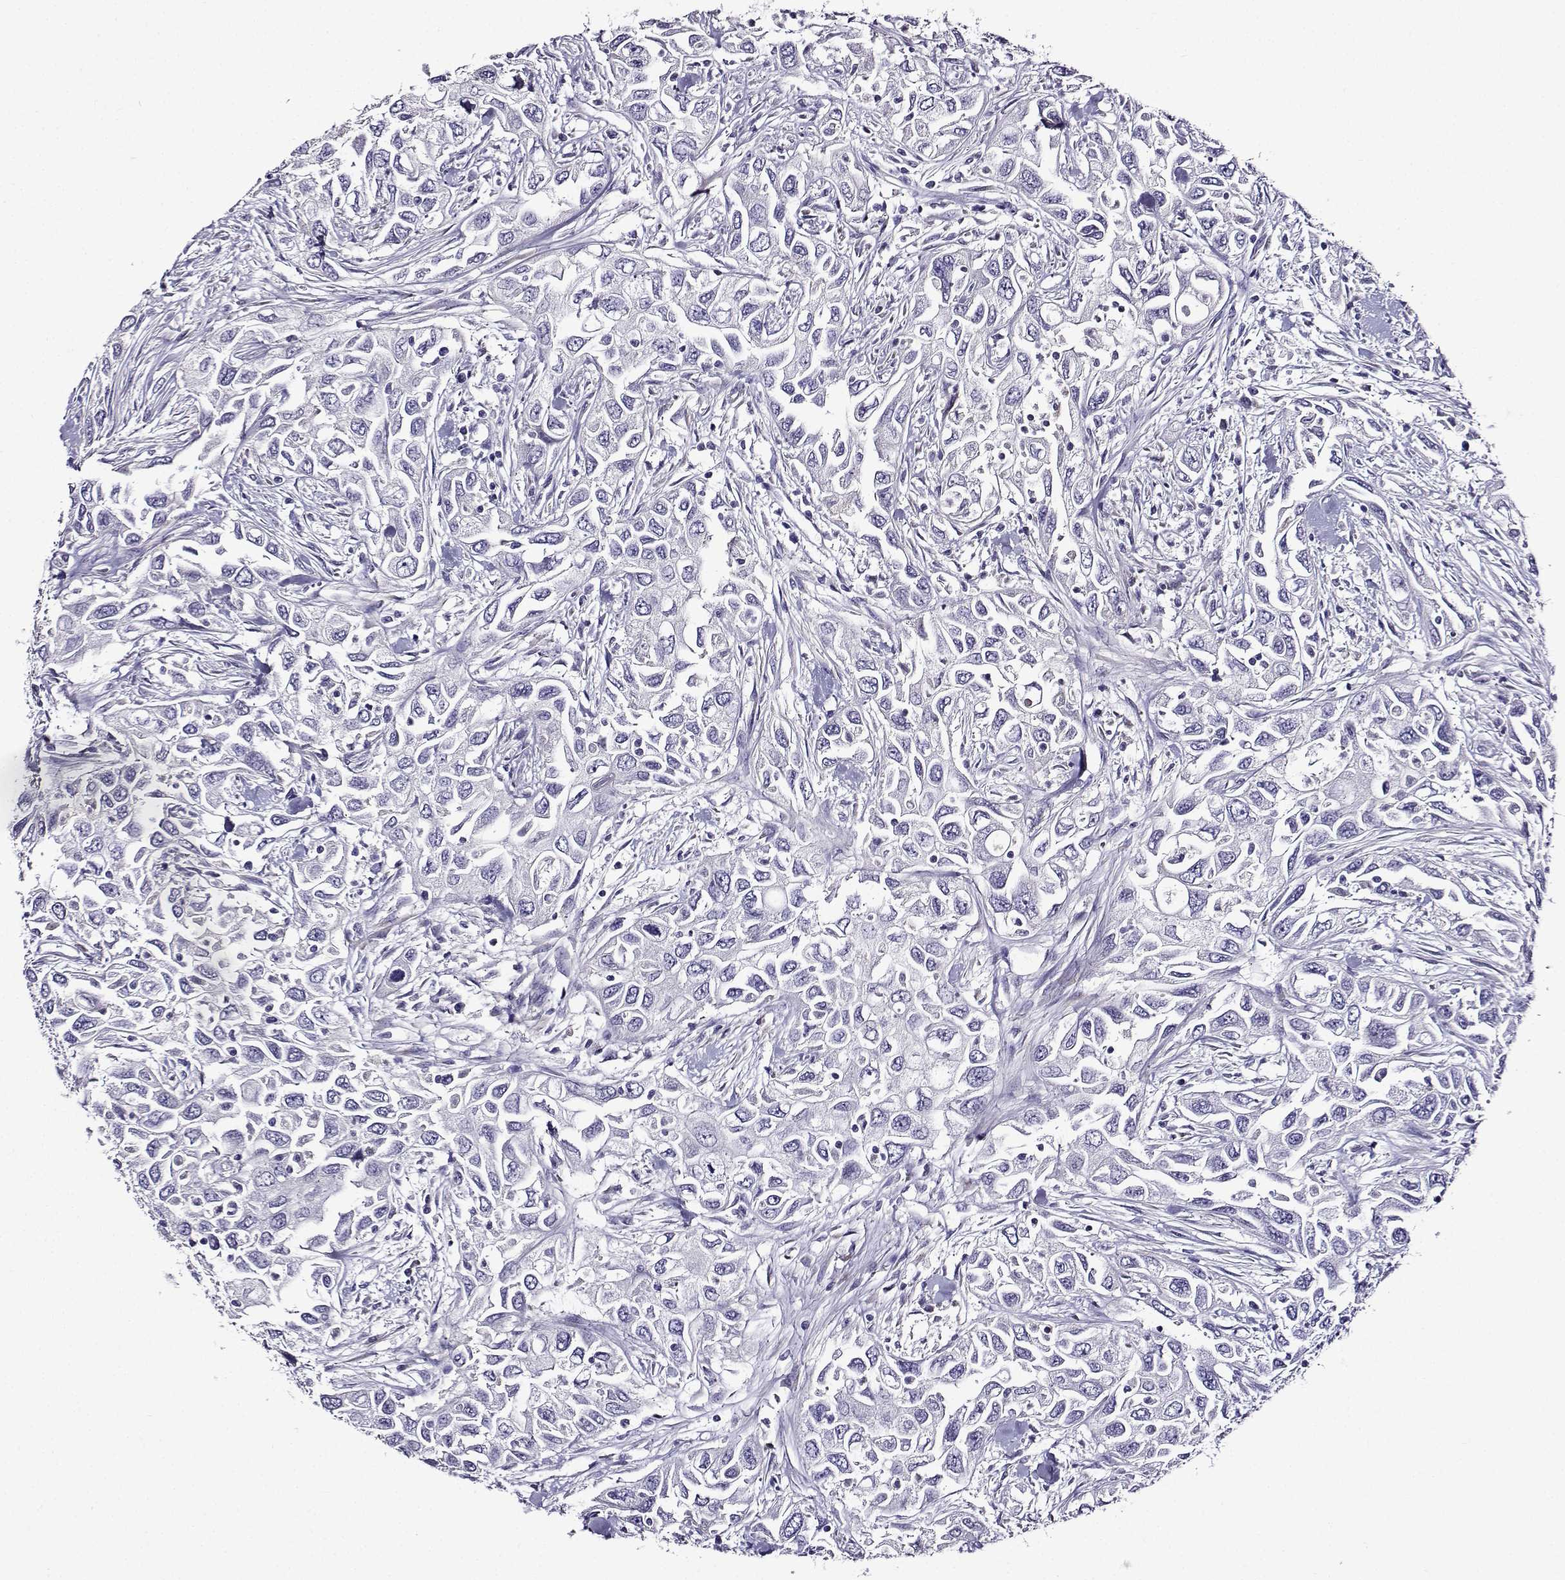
{"staining": {"intensity": "negative", "quantity": "none", "location": "none"}, "tissue": "urothelial cancer", "cell_type": "Tumor cells", "image_type": "cancer", "snomed": [{"axis": "morphology", "description": "Urothelial carcinoma, High grade"}, {"axis": "topography", "description": "Urinary bladder"}], "caption": "Tumor cells are negative for protein expression in human urothelial carcinoma (high-grade).", "gene": "TMEM266", "patient": {"sex": "male", "age": 76}}